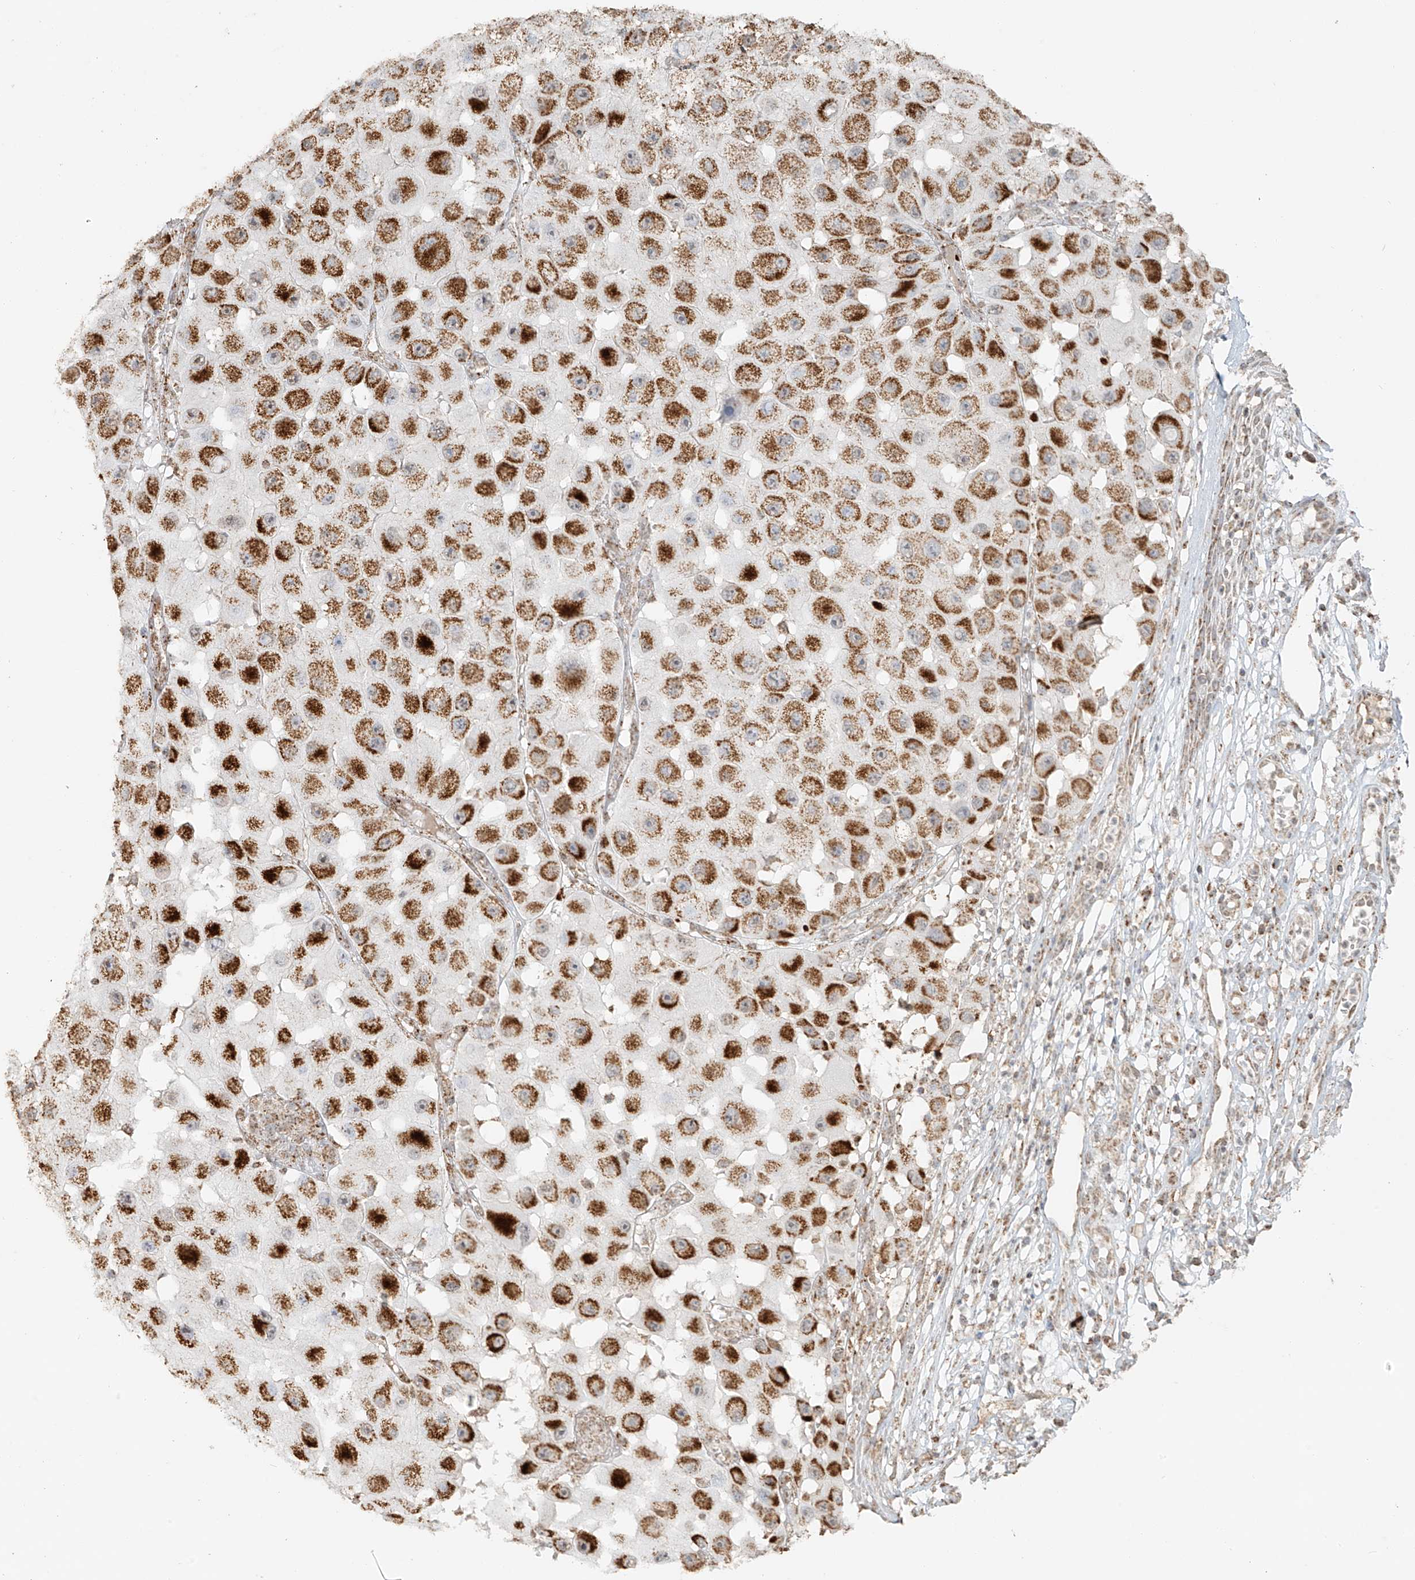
{"staining": {"intensity": "strong", "quantity": ">75%", "location": "cytoplasmic/membranous"}, "tissue": "melanoma", "cell_type": "Tumor cells", "image_type": "cancer", "snomed": [{"axis": "morphology", "description": "Malignant melanoma, NOS"}, {"axis": "topography", "description": "Skin"}], "caption": "Immunohistochemistry (IHC) staining of melanoma, which demonstrates high levels of strong cytoplasmic/membranous expression in about >75% of tumor cells indicating strong cytoplasmic/membranous protein expression. The staining was performed using DAB (brown) for protein detection and nuclei were counterstained in hematoxylin (blue).", "gene": "MIPEP", "patient": {"sex": "female", "age": 81}}